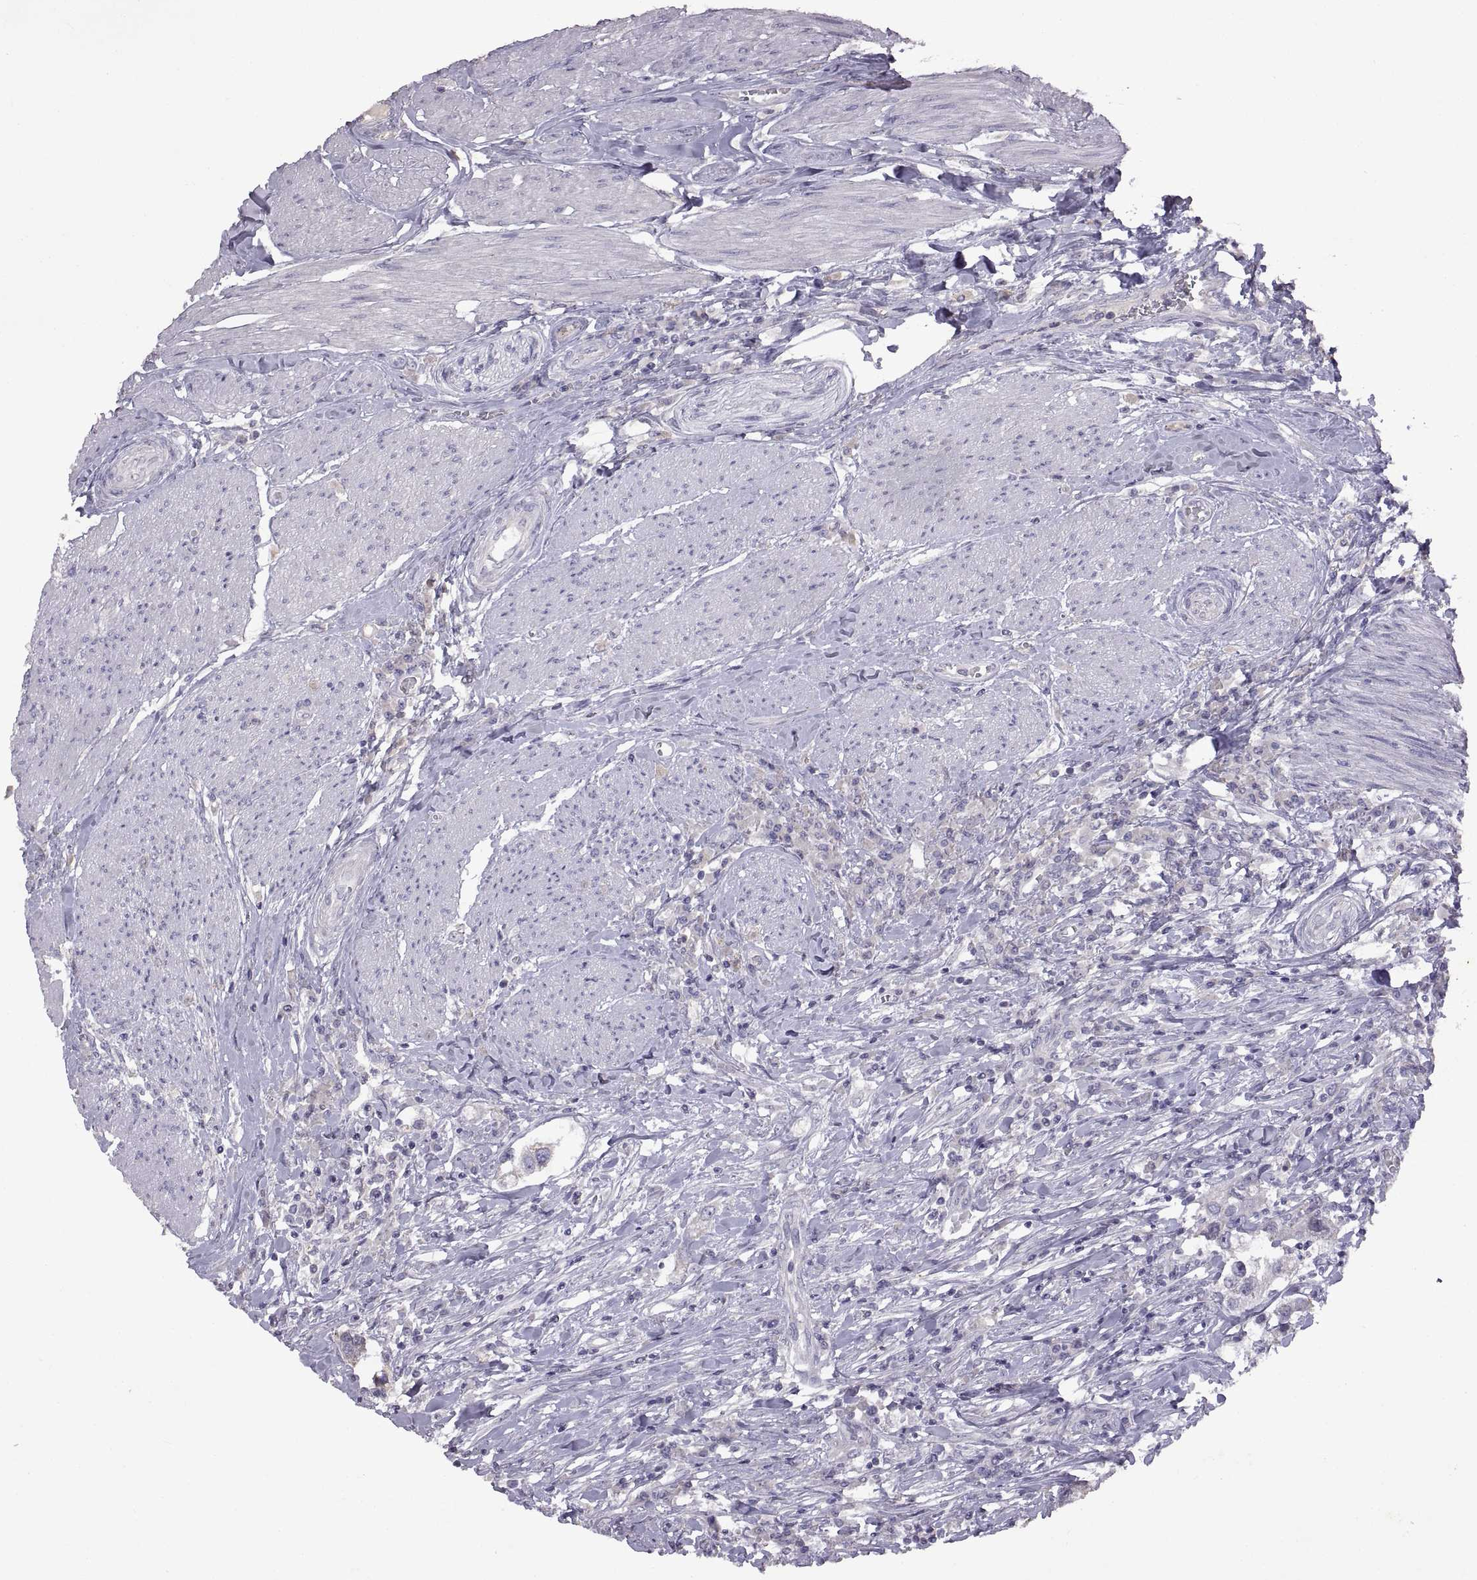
{"staining": {"intensity": "negative", "quantity": "none", "location": "none"}, "tissue": "urothelial cancer", "cell_type": "Tumor cells", "image_type": "cancer", "snomed": [{"axis": "morphology", "description": "Urothelial carcinoma, NOS"}, {"axis": "morphology", "description": "Urothelial carcinoma, High grade"}, {"axis": "topography", "description": "Urinary bladder"}], "caption": "Micrograph shows no significant protein positivity in tumor cells of transitional cell carcinoma.", "gene": "DEFB136", "patient": {"sex": "male", "age": 63}}